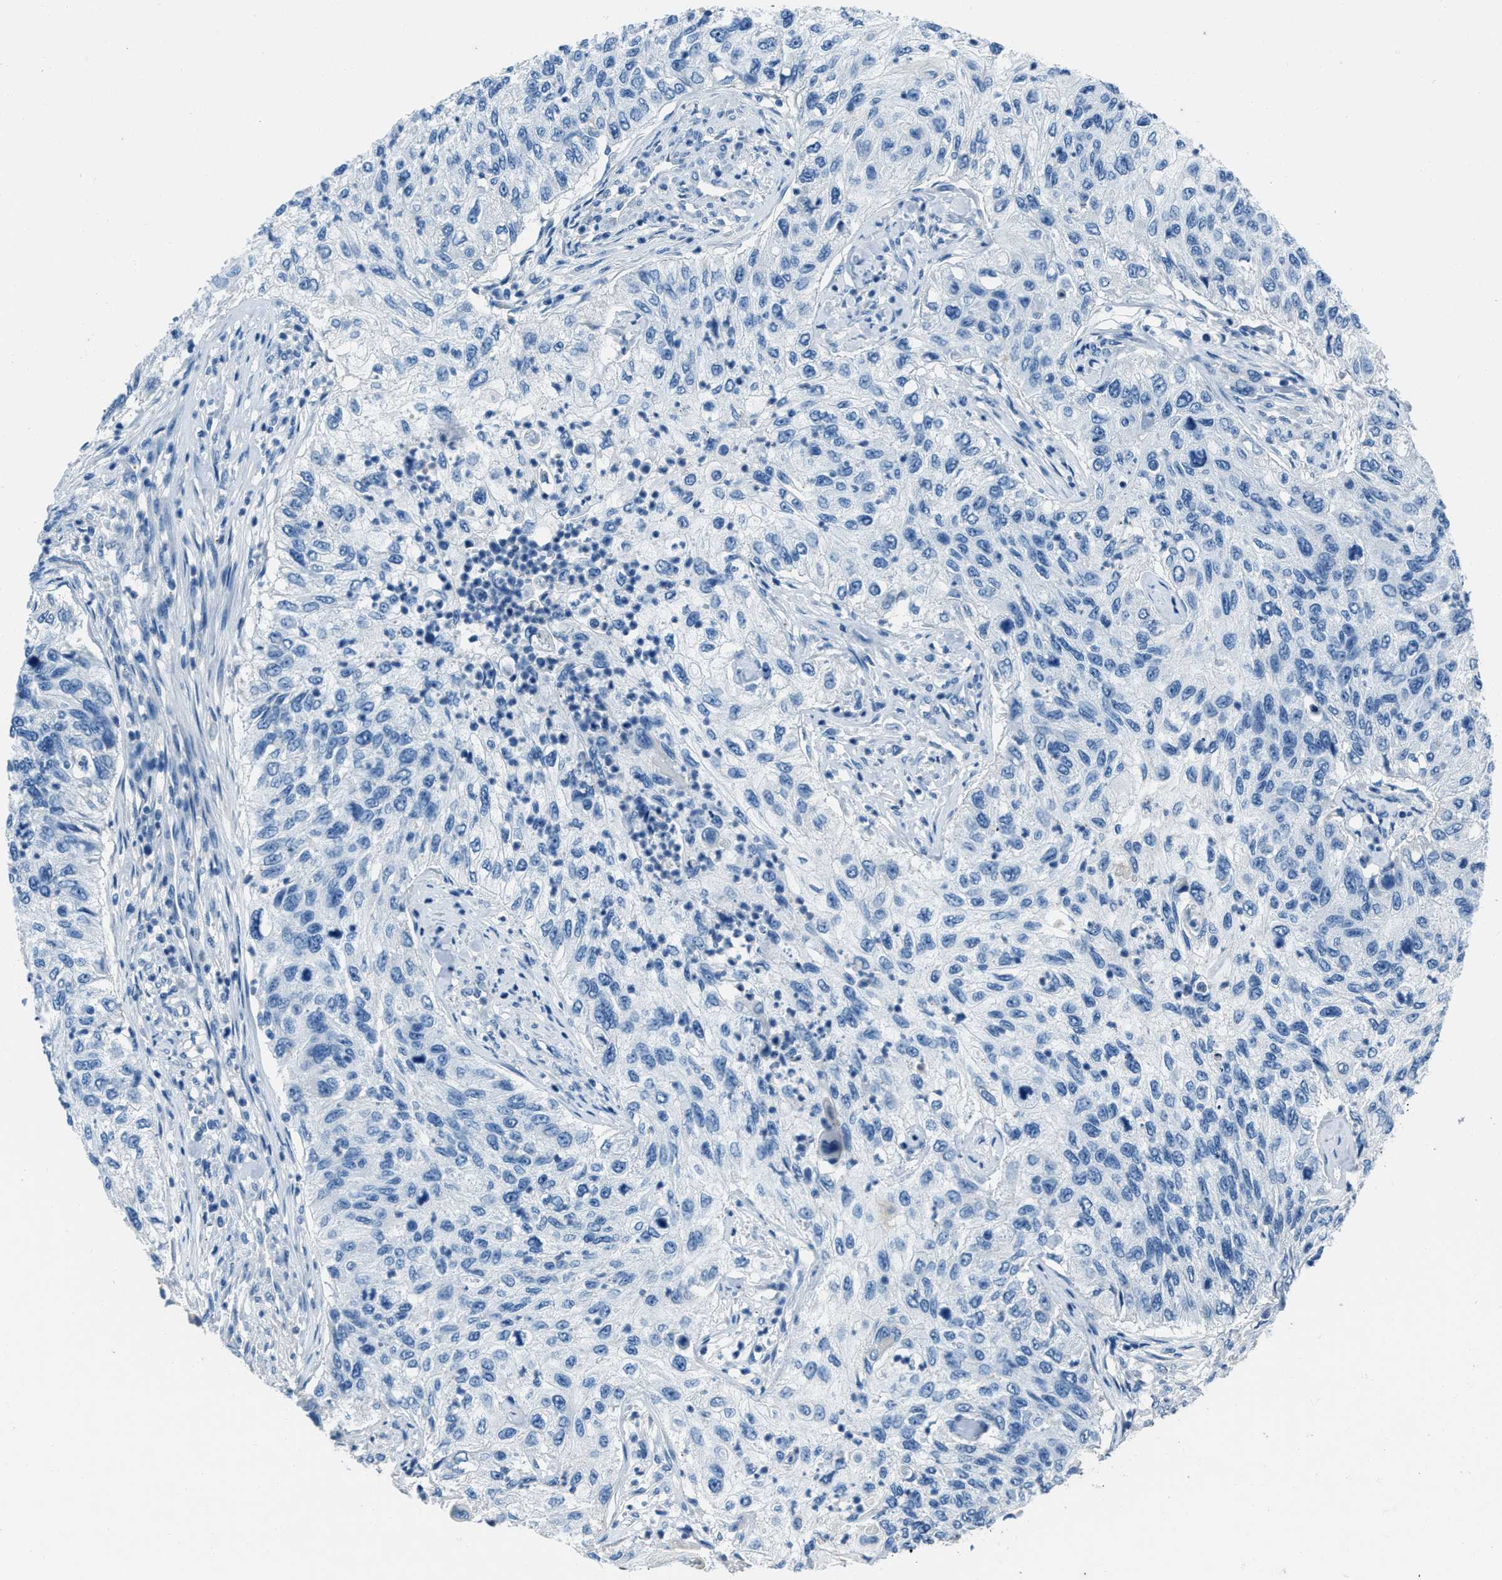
{"staining": {"intensity": "negative", "quantity": "none", "location": "none"}, "tissue": "urothelial cancer", "cell_type": "Tumor cells", "image_type": "cancer", "snomed": [{"axis": "morphology", "description": "Urothelial carcinoma, High grade"}, {"axis": "topography", "description": "Urinary bladder"}], "caption": "Tumor cells are negative for protein expression in human high-grade urothelial carcinoma. (Stains: DAB IHC with hematoxylin counter stain, Microscopy: brightfield microscopy at high magnification).", "gene": "AMACR", "patient": {"sex": "female", "age": 60}}